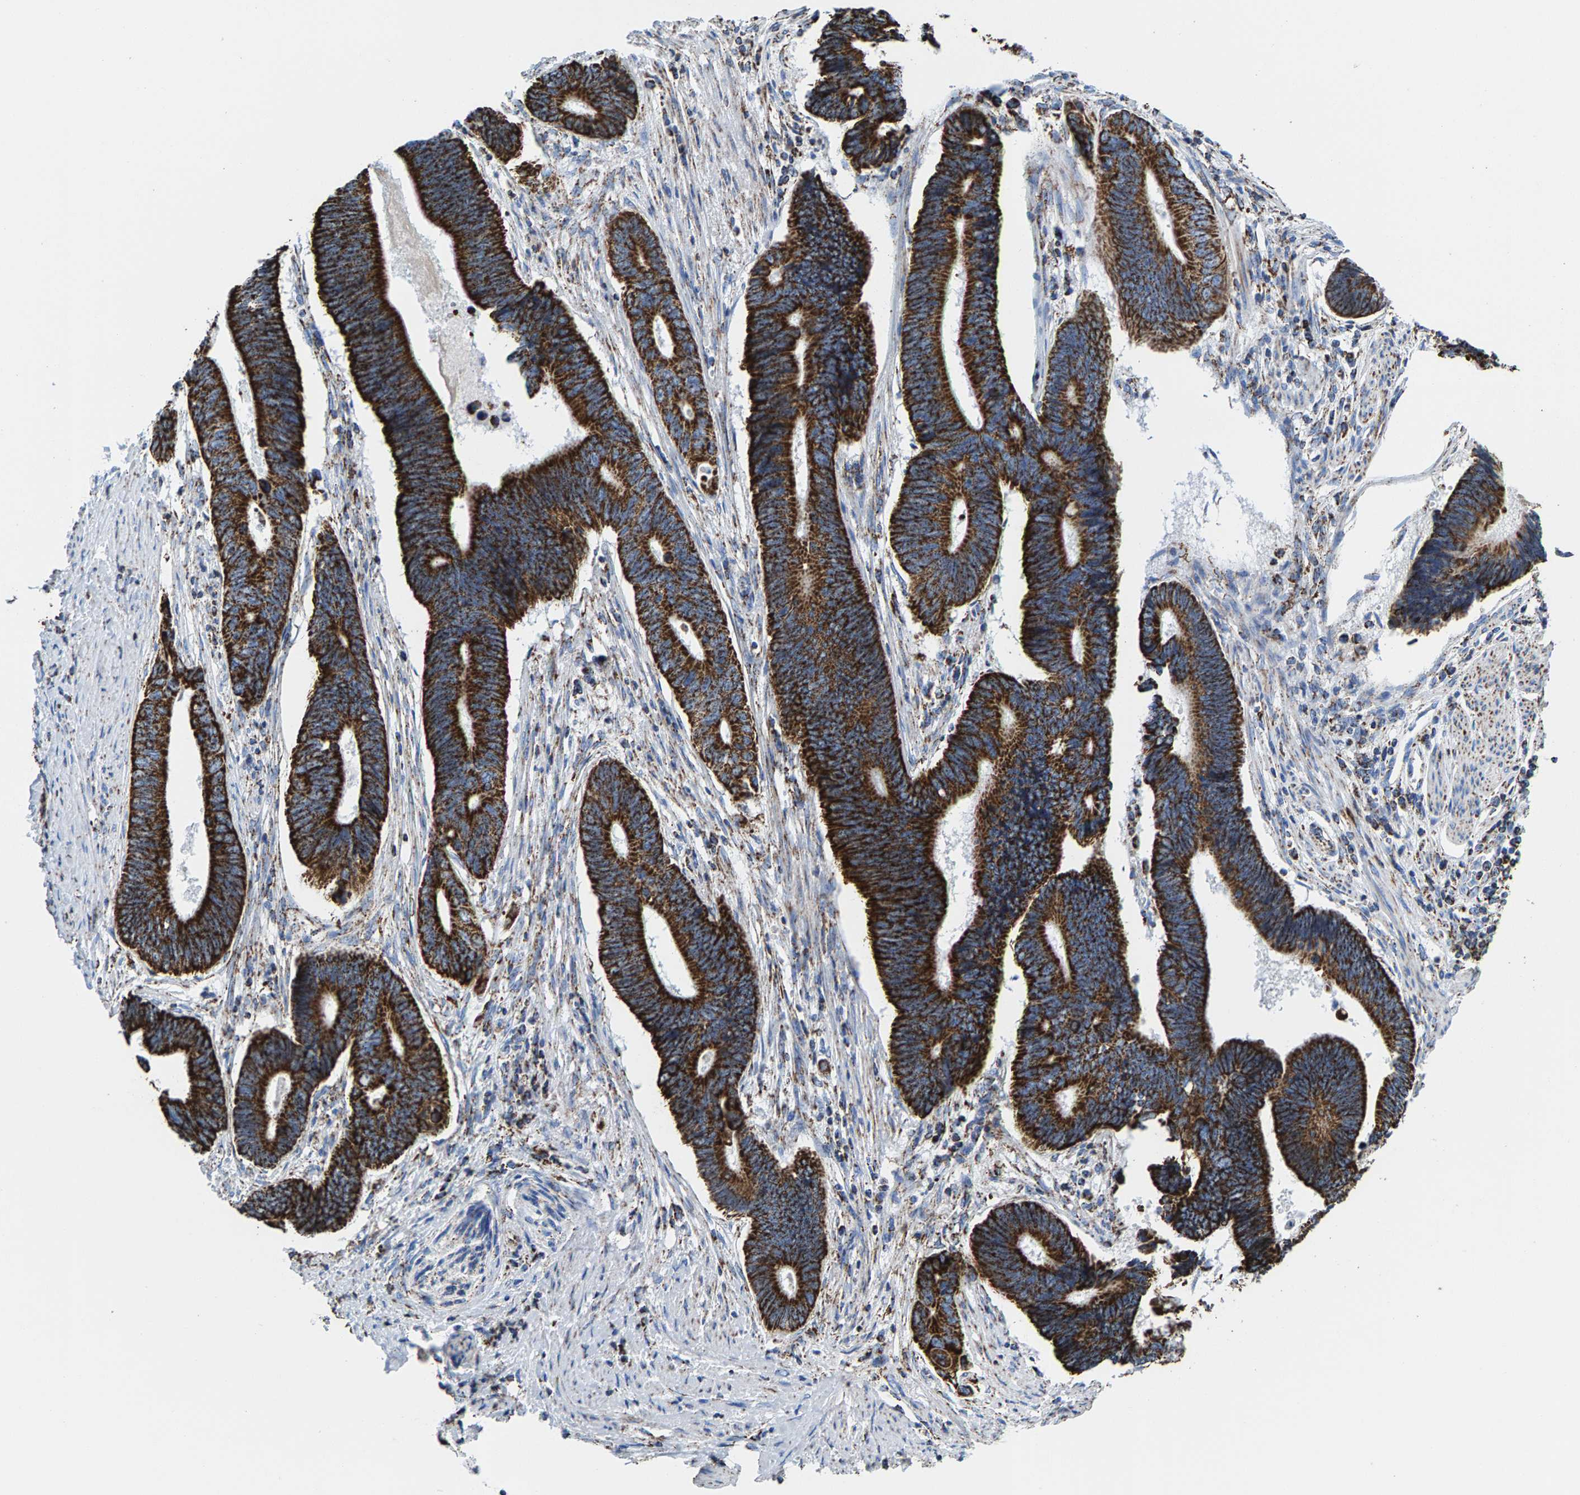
{"staining": {"intensity": "strong", "quantity": ">75%", "location": "cytoplasmic/membranous"}, "tissue": "pancreatic cancer", "cell_type": "Tumor cells", "image_type": "cancer", "snomed": [{"axis": "morphology", "description": "Adenocarcinoma, NOS"}, {"axis": "topography", "description": "Pancreas"}], "caption": "A photomicrograph of human pancreatic cancer (adenocarcinoma) stained for a protein demonstrates strong cytoplasmic/membranous brown staining in tumor cells.", "gene": "ECHS1", "patient": {"sex": "female", "age": 70}}